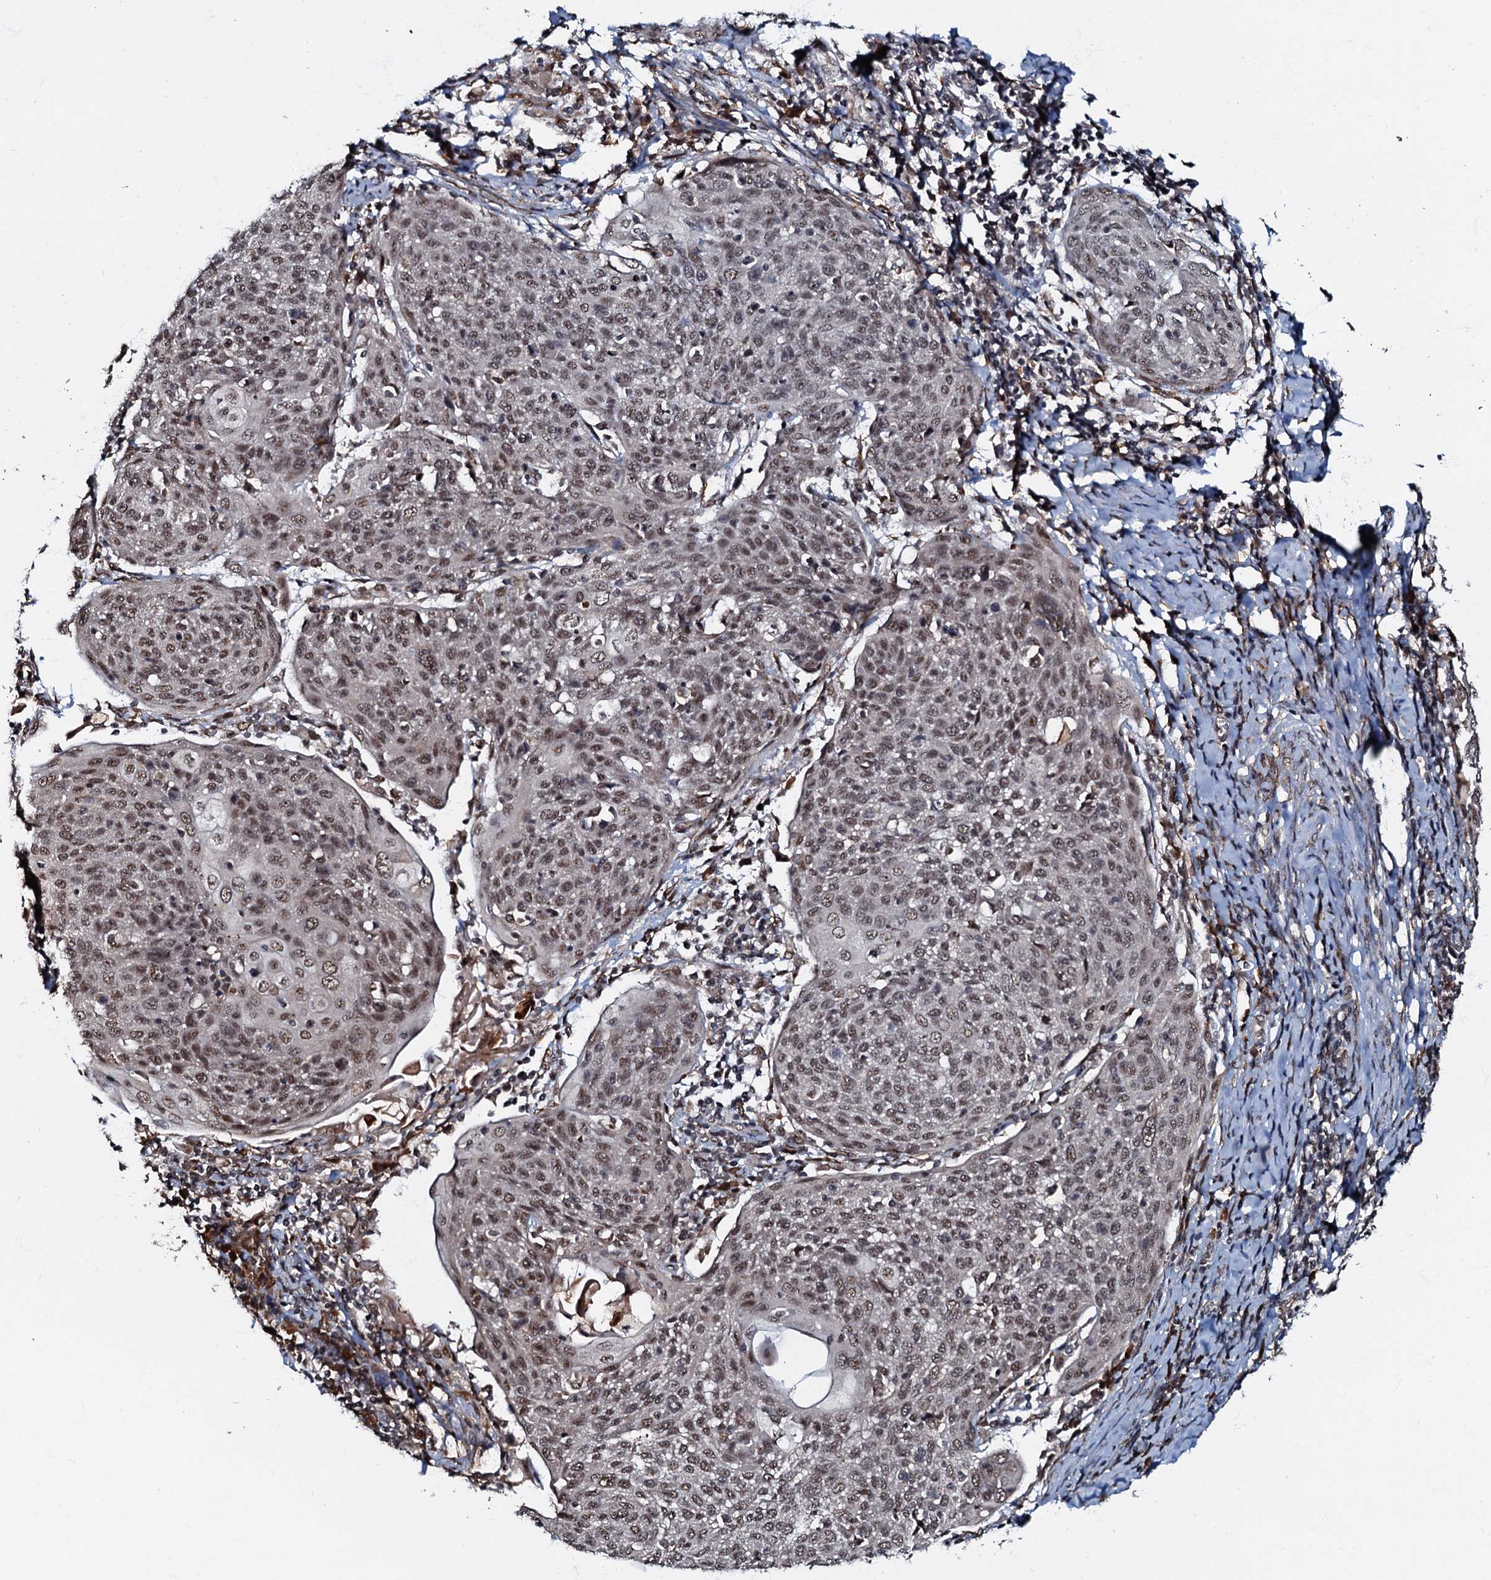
{"staining": {"intensity": "moderate", "quantity": ">75%", "location": "nuclear"}, "tissue": "cervical cancer", "cell_type": "Tumor cells", "image_type": "cancer", "snomed": [{"axis": "morphology", "description": "Squamous cell carcinoma, NOS"}, {"axis": "topography", "description": "Cervix"}], "caption": "Protein expression analysis of cervical squamous cell carcinoma reveals moderate nuclear expression in approximately >75% of tumor cells.", "gene": "C18orf32", "patient": {"sex": "female", "age": 67}}